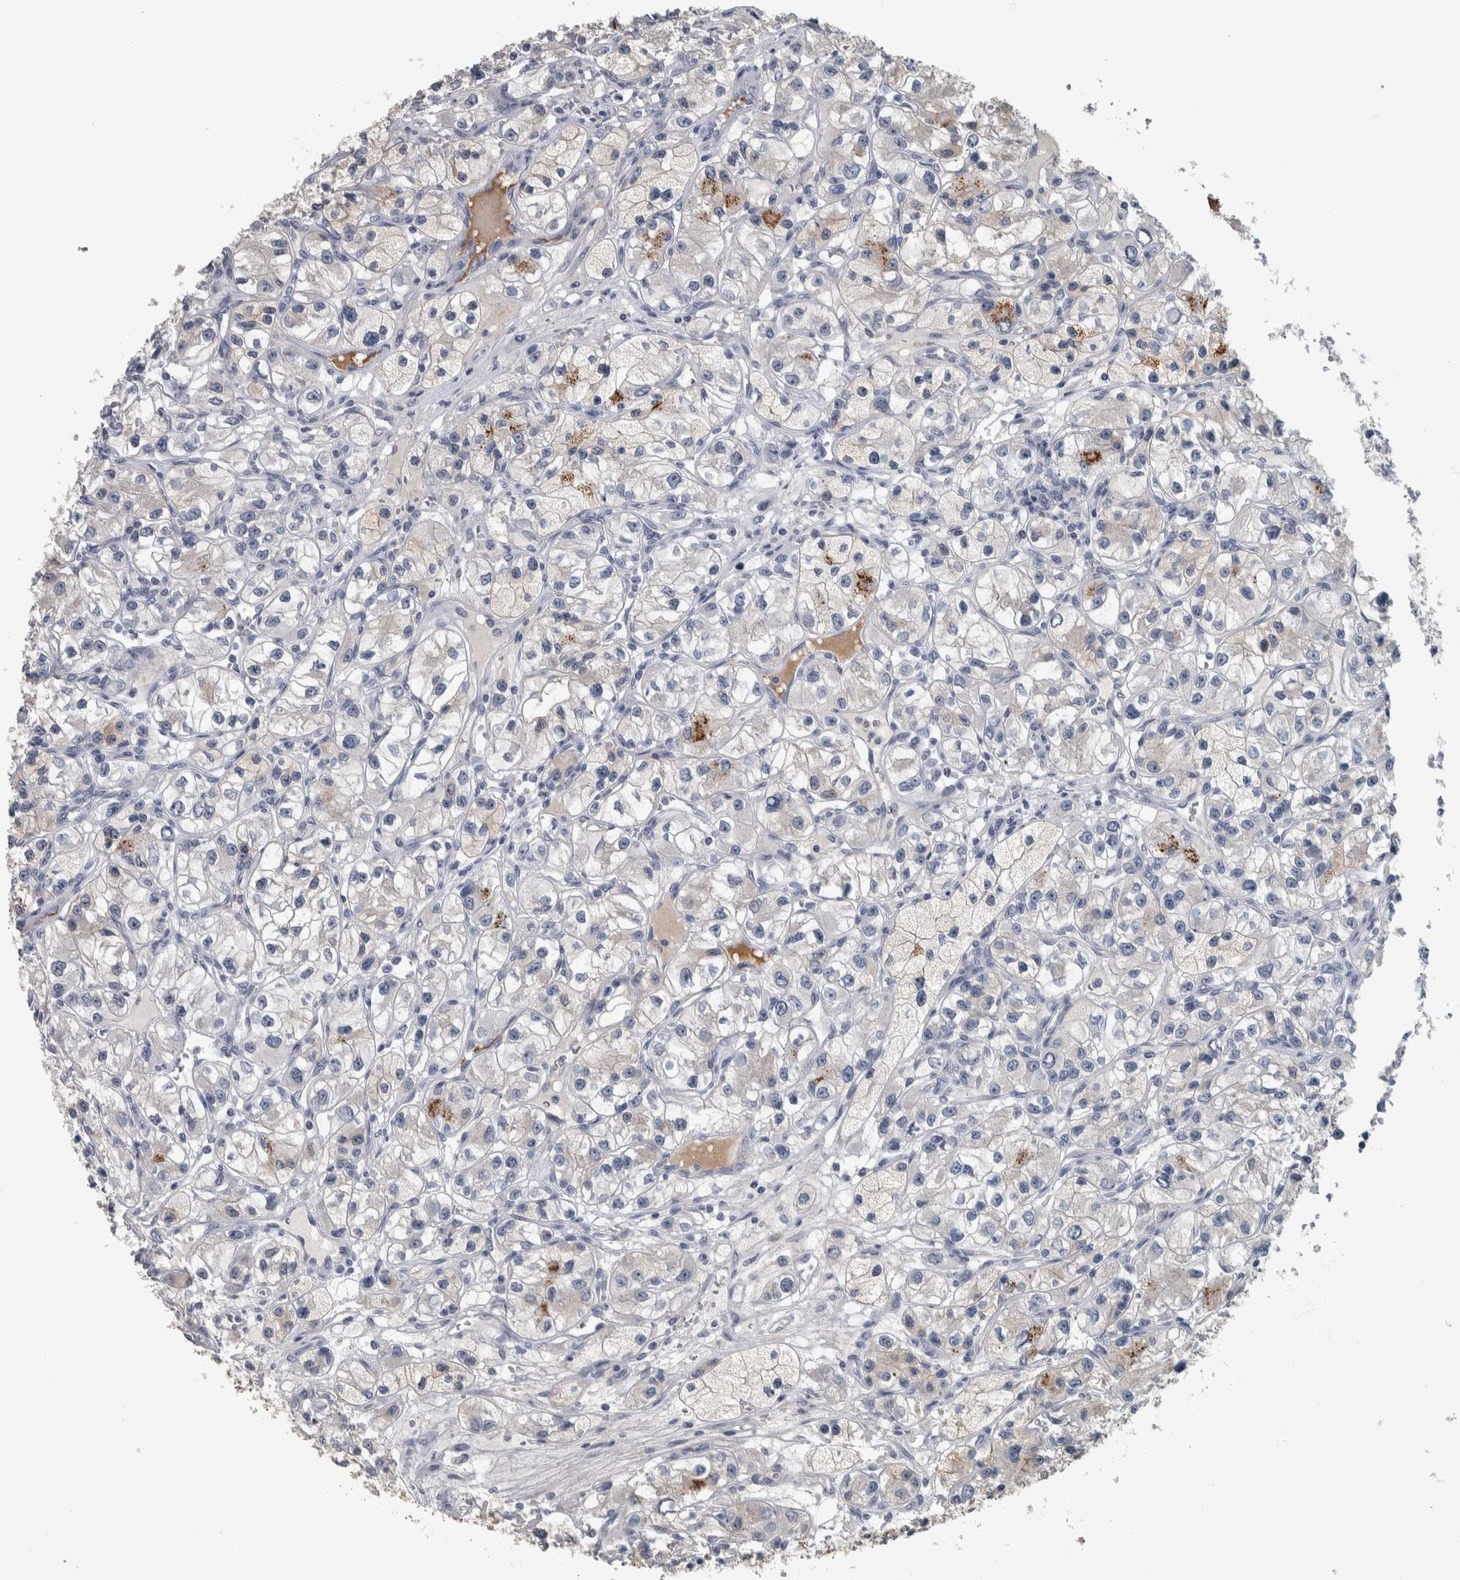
{"staining": {"intensity": "weak", "quantity": "<25%", "location": "cytoplasmic/membranous"}, "tissue": "renal cancer", "cell_type": "Tumor cells", "image_type": "cancer", "snomed": [{"axis": "morphology", "description": "Adenocarcinoma, NOS"}, {"axis": "topography", "description": "Kidney"}], "caption": "DAB (3,3'-diaminobenzidine) immunohistochemical staining of human renal cancer reveals no significant staining in tumor cells.", "gene": "CAVIN4", "patient": {"sex": "female", "age": 57}}